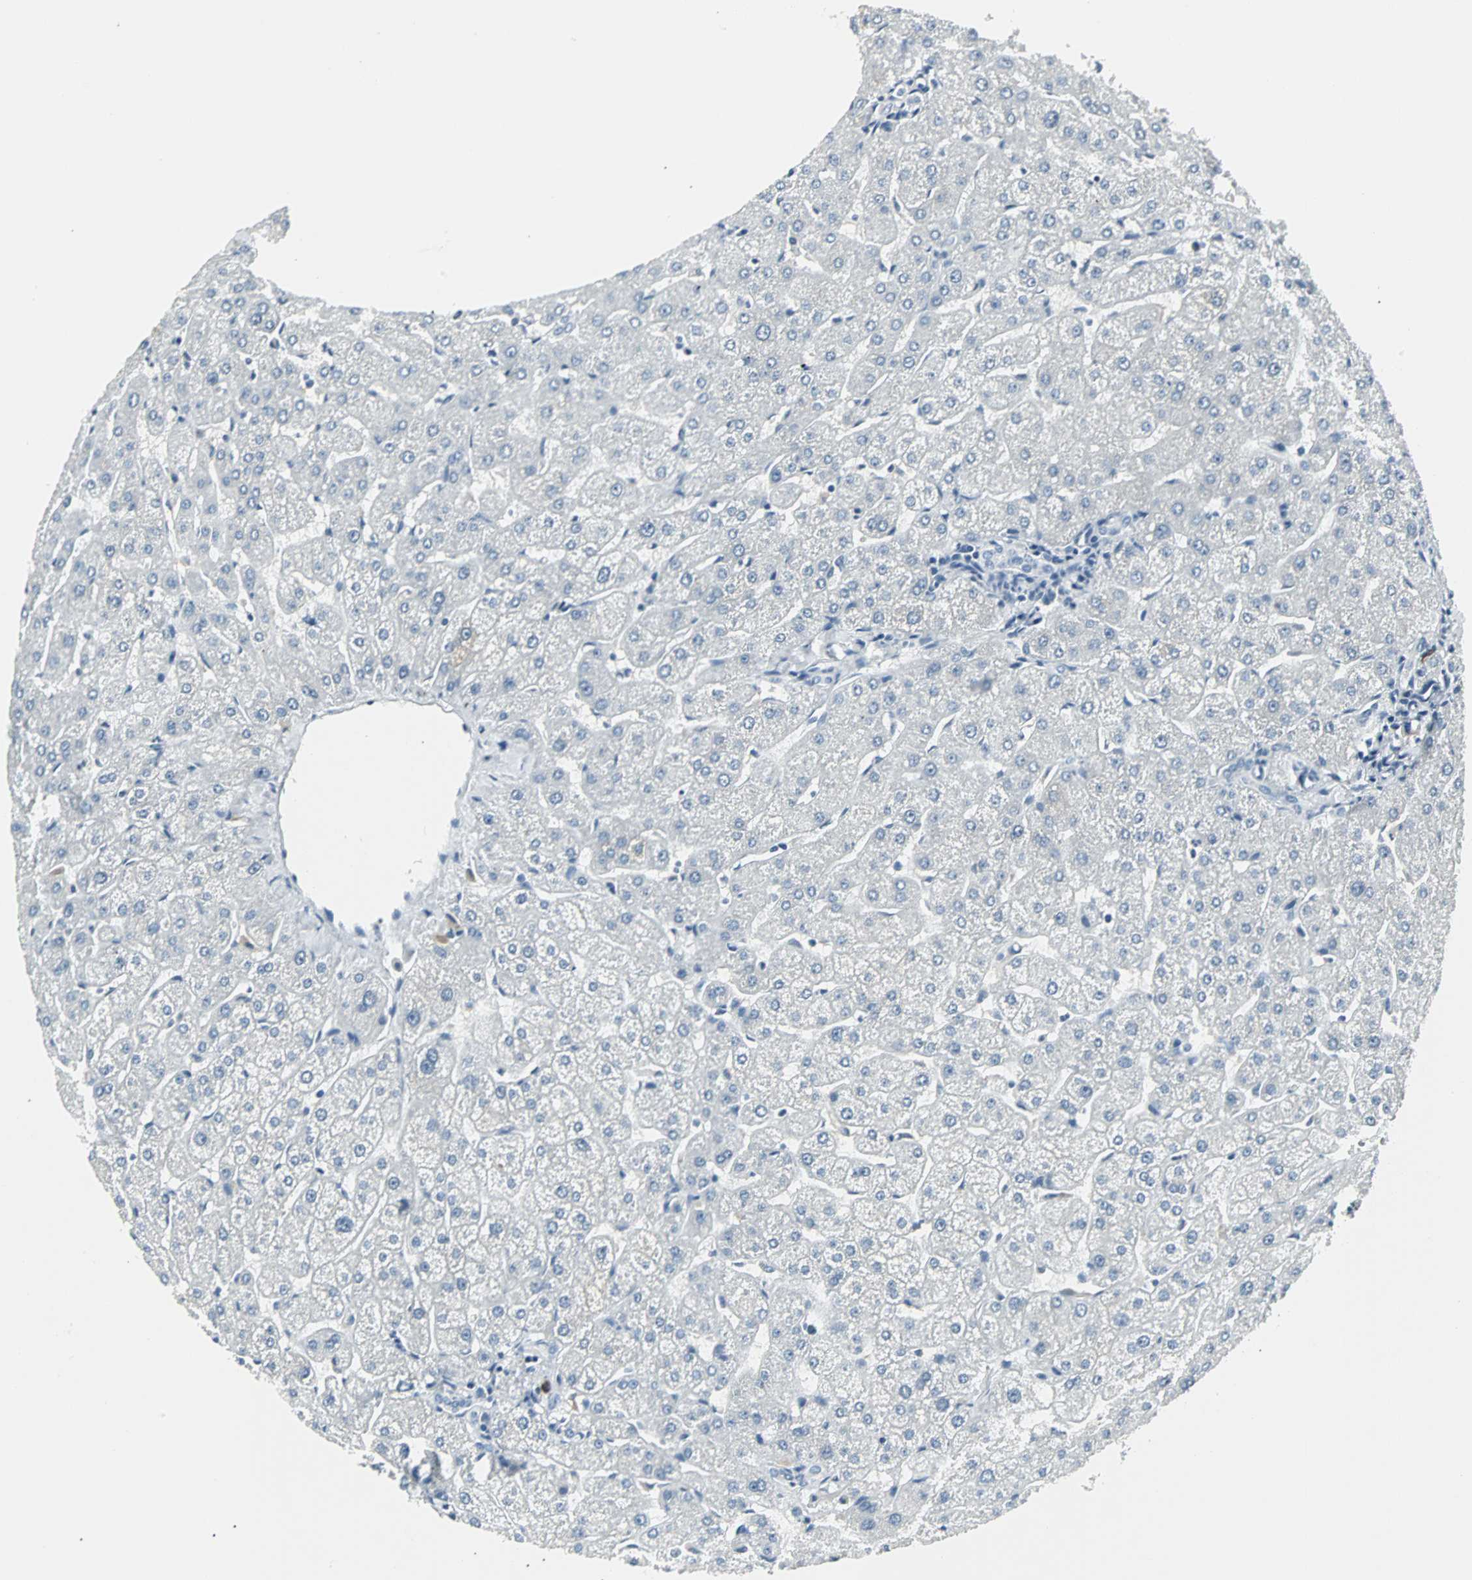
{"staining": {"intensity": "negative", "quantity": "none", "location": "none"}, "tissue": "liver", "cell_type": "Cholangiocytes", "image_type": "normal", "snomed": [{"axis": "morphology", "description": "Normal tissue, NOS"}, {"axis": "topography", "description": "Liver"}], "caption": "The immunohistochemistry (IHC) image has no significant staining in cholangiocytes of liver.", "gene": "SLC2A5", "patient": {"sex": "male", "age": 67}}